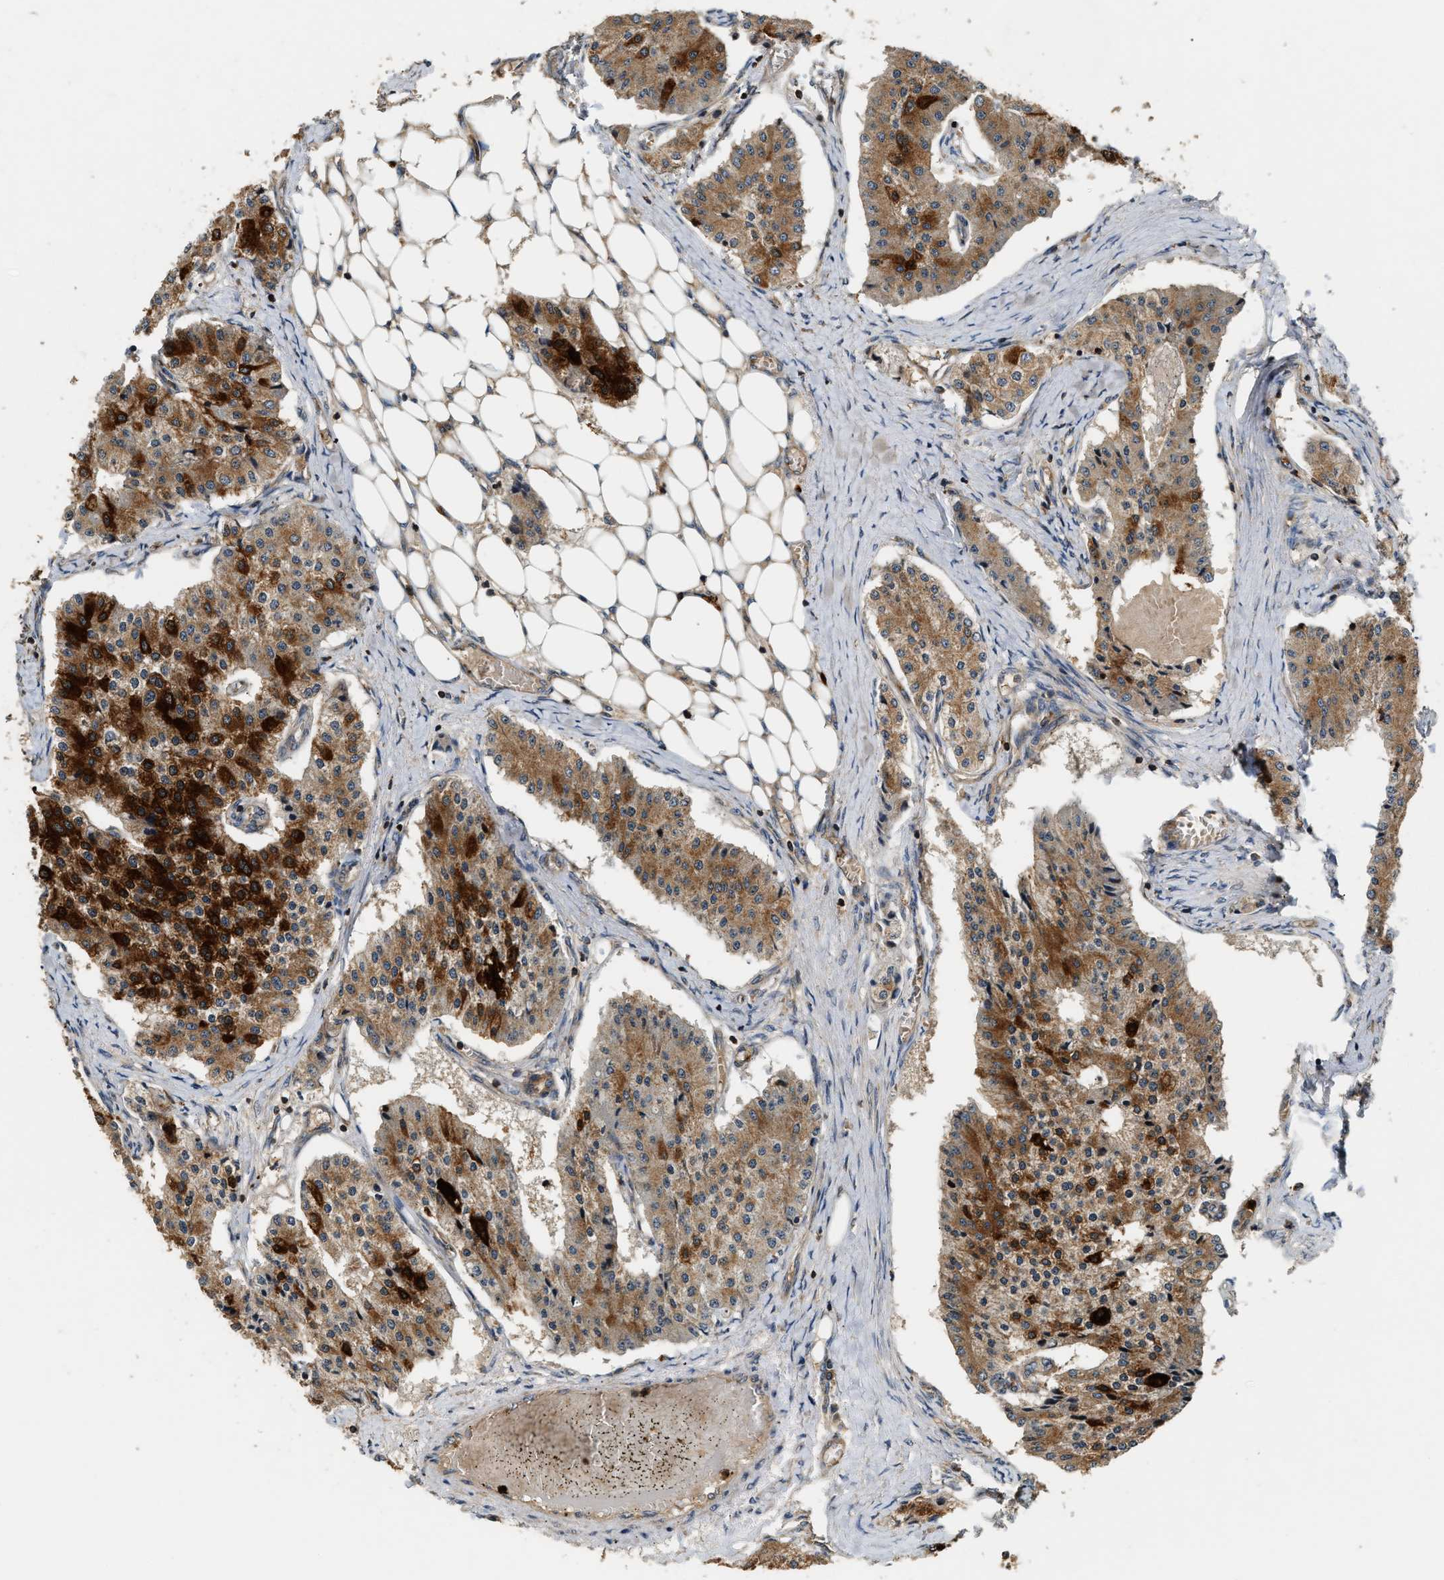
{"staining": {"intensity": "moderate", "quantity": ">75%", "location": "cytoplasmic/membranous"}, "tissue": "carcinoid", "cell_type": "Tumor cells", "image_type": "cancer", "snomed": [{"axis": "morphology", "description": "Carcinoid, malignant, NOS"}, {"axis": "topography", "description": "Colon"}], "caption": "A histopathology image of human carcinoid (malignant) stained for a protein demonstrates moderate cytoplasmic/membranous brown staining in tumor cells. (DAB (3,3'-diaminobenzidine) IHC, brown staining for protein, blue staining for nuclei).", "gene": "SNX5", "patient": {"sex": "female", "age": 52}}